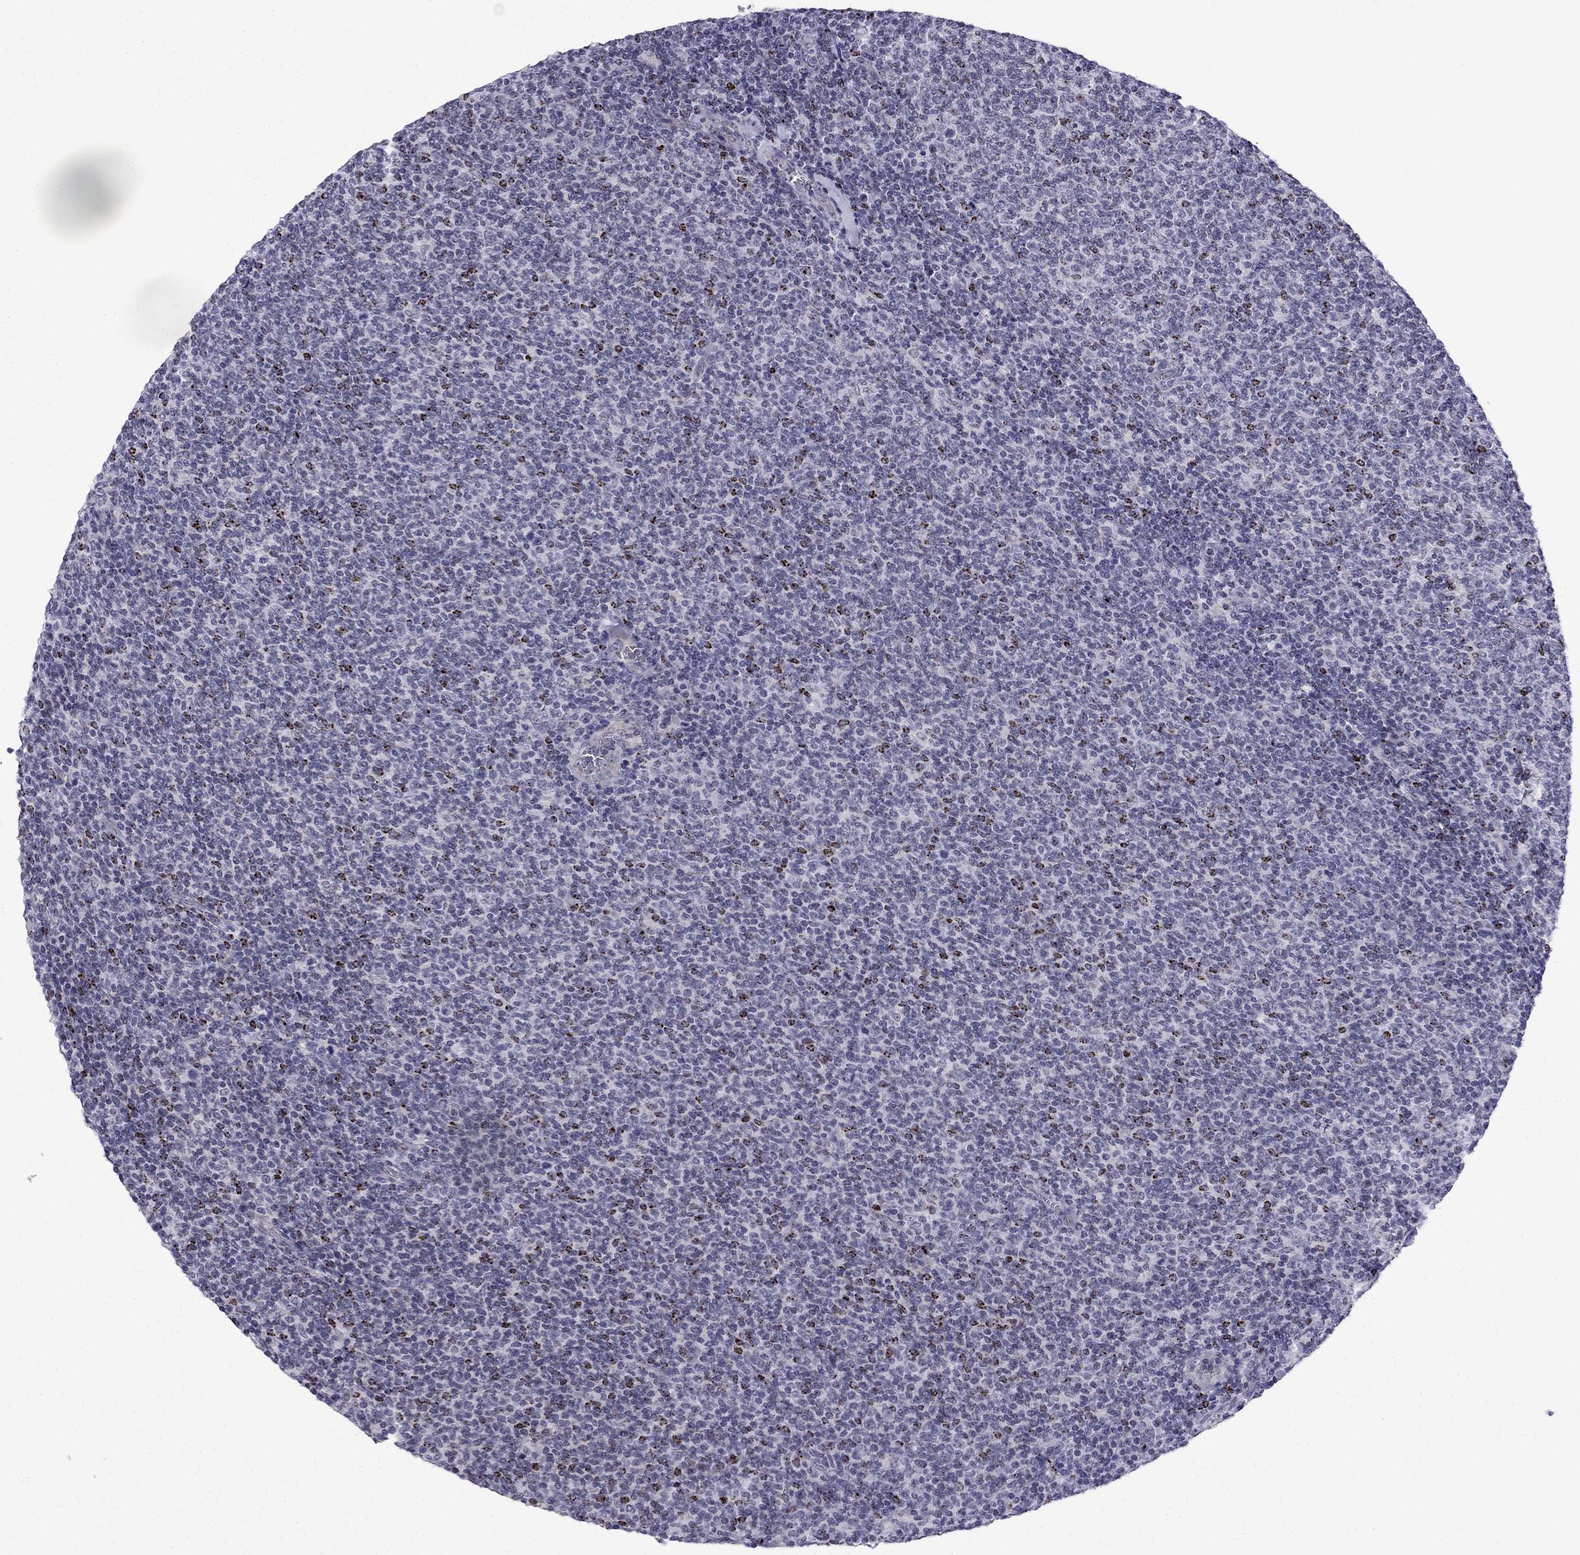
{"staining": {"intensity": "negative", "quantity": "none", "location": "none"}, "tissue": "lymphoma", "cell_type": "Tumor cells", "image_type": "cancer", "snomed": [{"axis": "morphology", "description": "Malignant lymphoma, non-Hodgkin's type, Low grade"}, {"axis": "topography", "description": "Lymph node"}], "caption": "Tumor cells are negative for brown protein staining in malignant lymphoma, non-Hodgkin's type (low-grade).", "gene": "POM121L12", "patient": {"sex": "male", "age": 52}}